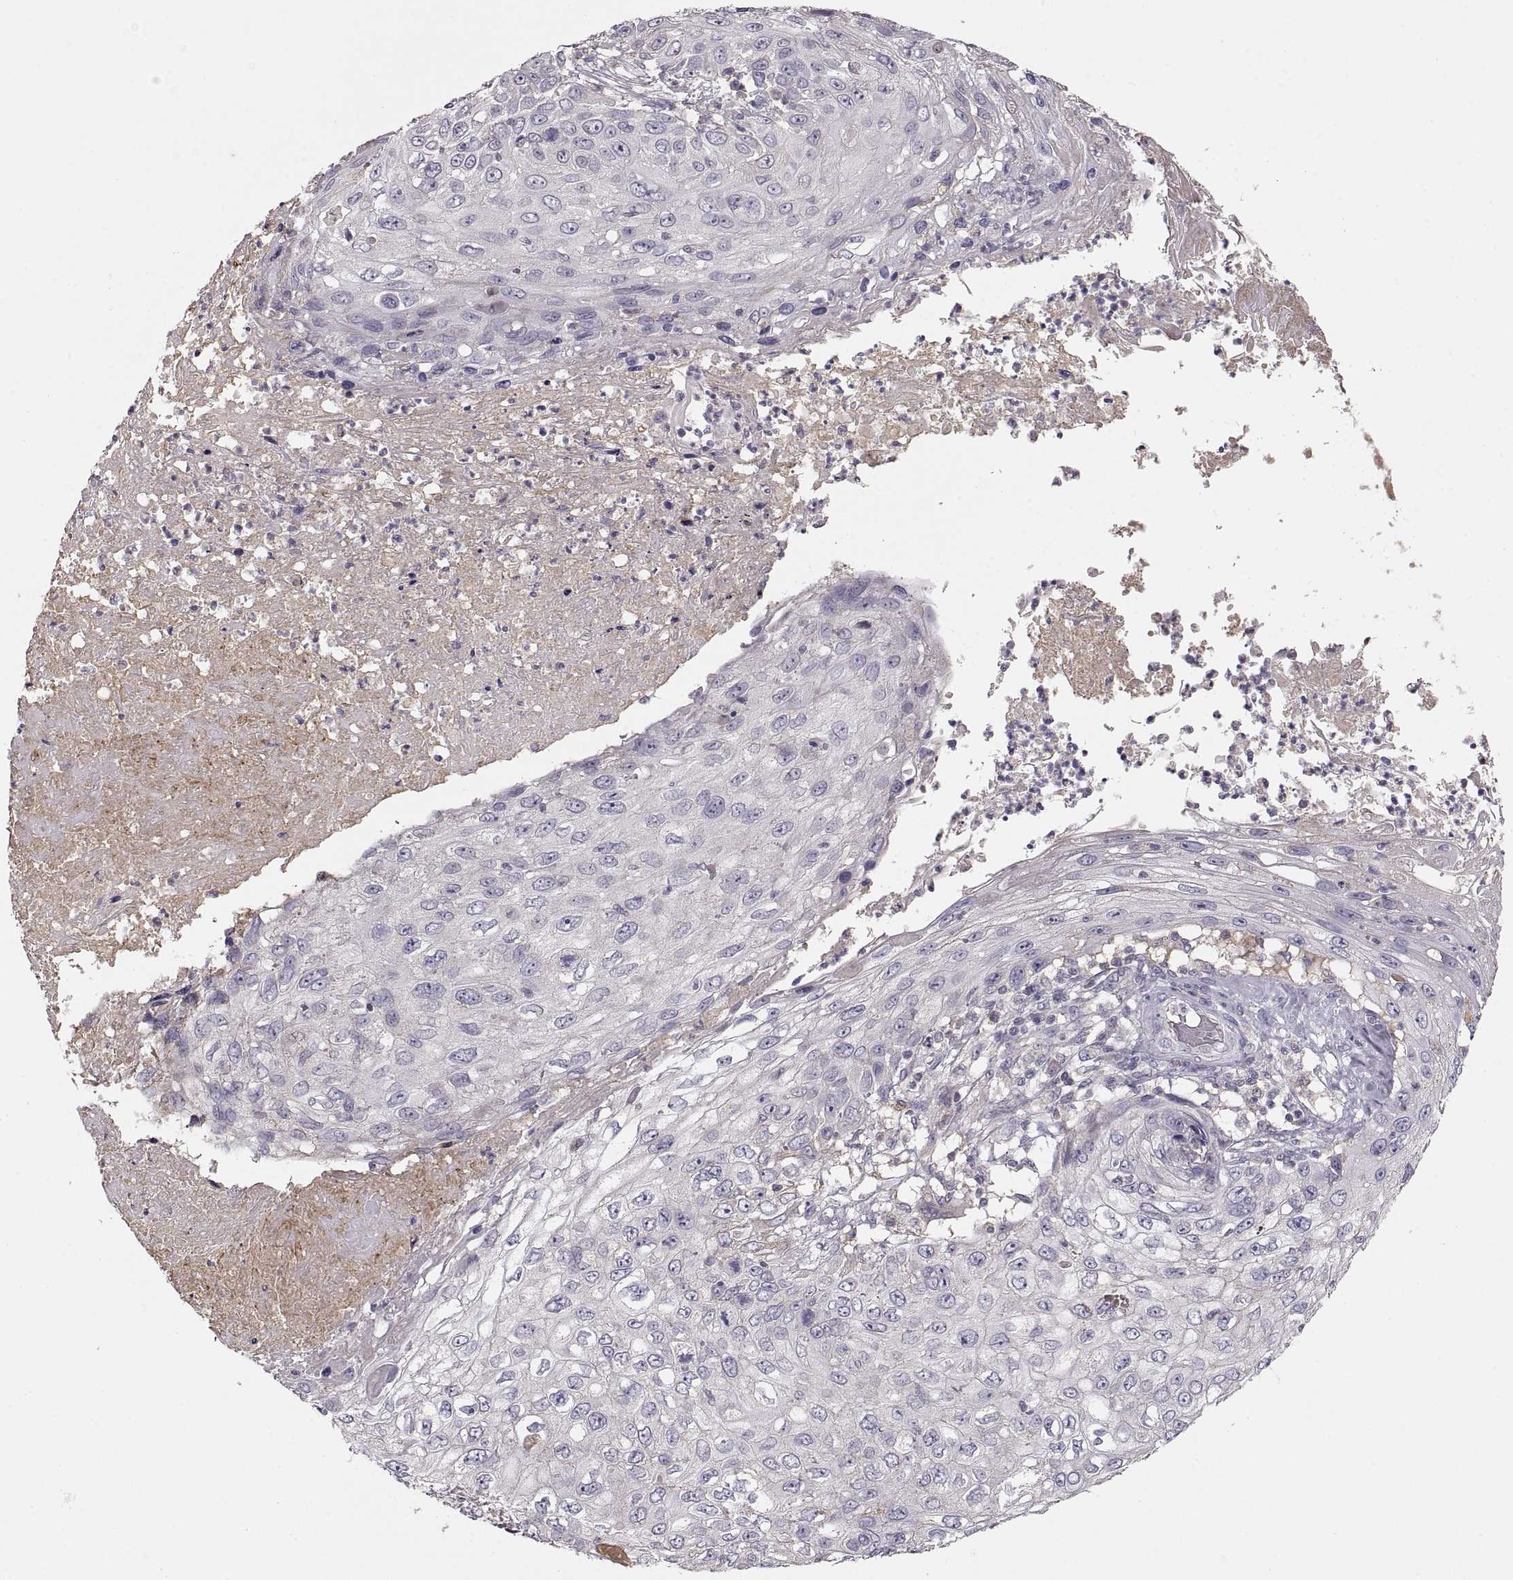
{"staining": {"intensity": "negative", "quantity": "none", "location": "none"}, "tissue": "skin cancer", "cell_type": "Tumor cells", "image_type": "cancer", "snomed": [{"axis": "morphology", "description": "Squamous cell carcinoma, NOS"}, {"axis": "topography", "description": "Skin"}], "caption": "The histopathology image shows no staining of tumor cells in squamous cell carcinoma (skin).", "gene": "ADAM11", "patient": {"sex": "male", "age": 92}}